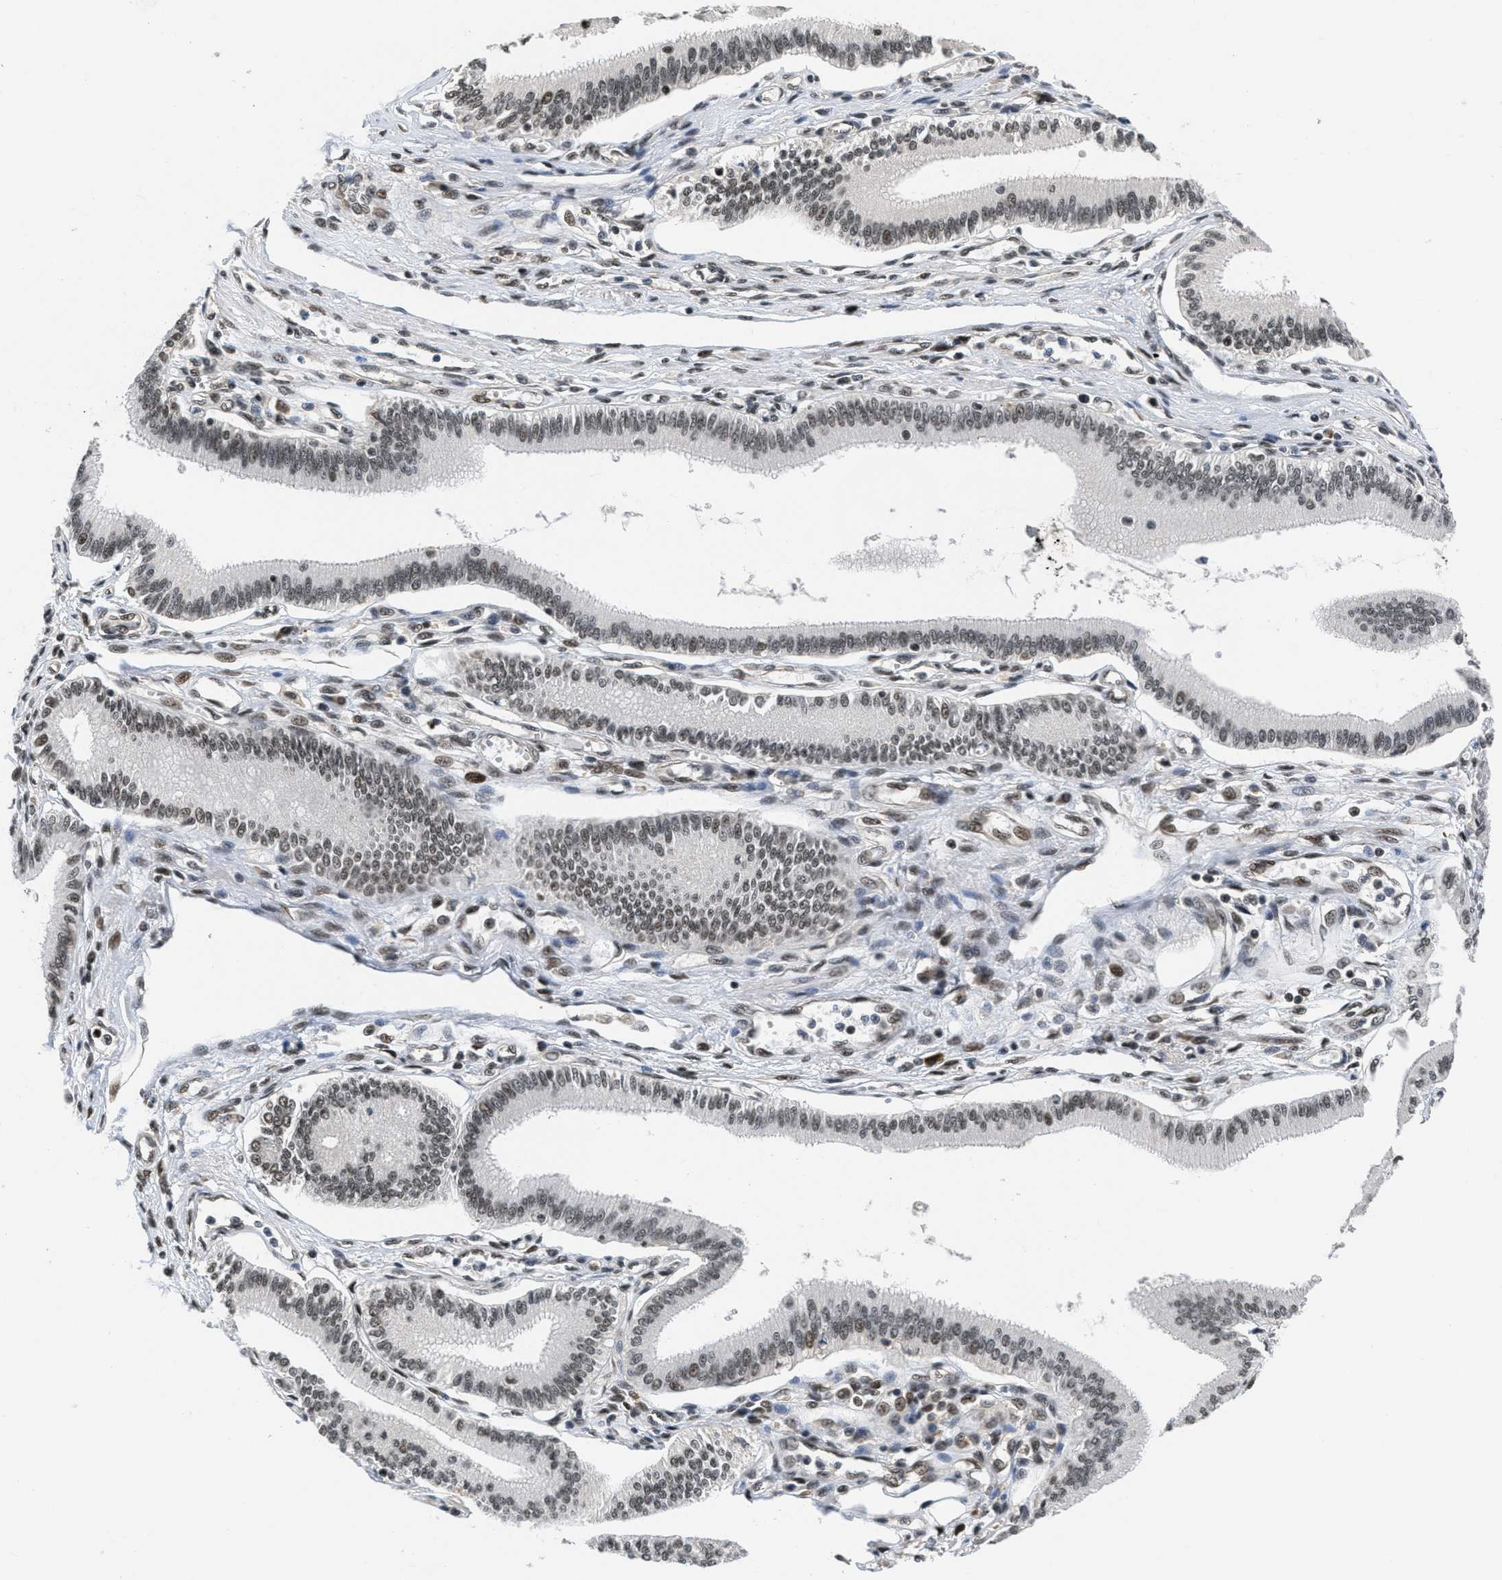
{"staining": {"intensity": "negative", "quantity": "none", "location": "none"}, "tissue": "pancreatic cancer", "cell_type": "Tumor cells", "image_type": "cancer", "snomed": [{"axis": "morphology", "description": "Adenocarcinoma, NOS"}, {"axis": "topography", "description": "Pancreas"}], "caption": "DAB (3,3'-diaminobenzidine) immunohistochemical staining of pancreatic cancer demonstrates no significant staining in tumor cells.", "gene": "CUL4B", "patient": {"sex": "male", "age": 56}}